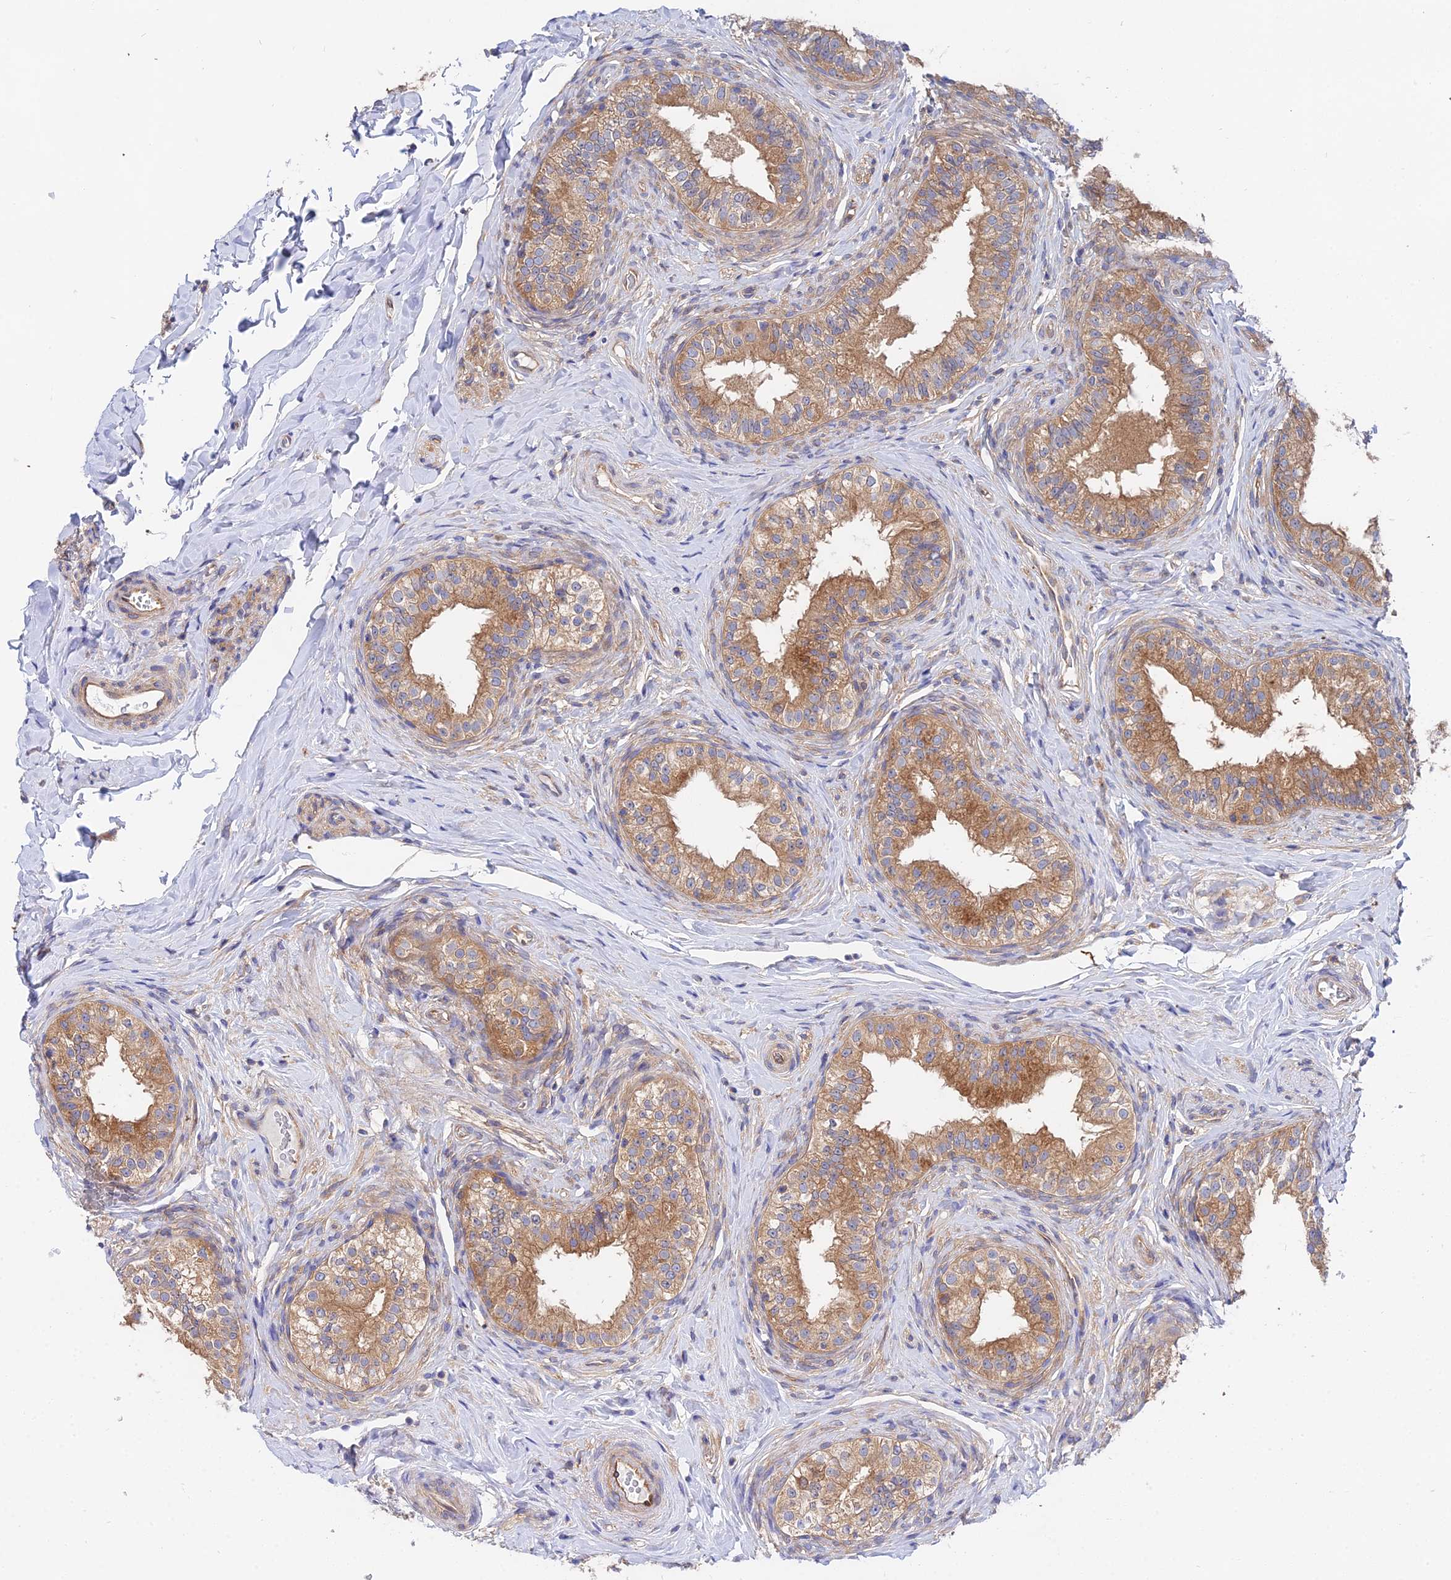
{"staining": {"intensity": "moderate", "quantity": ">75%", "location": "cytoplasmic/membranous,nuclear"}, "tissue": "epididymis", "cell_type": "Glandular cells", "image_type": "normal", "snomed": [{"axis": "morphology", "description": "Normal tissue, NOS"}, {"axis": "topography", "description": "Epididymis"}], "caption": "A photomicrograph of human epididymis stained for a protein displays moderate cytoplasmic/membranous,nuclear brown staining in glandular cells.", "gene": "PPP2R2A", "patient": {"sex": "male", "age": 49}}